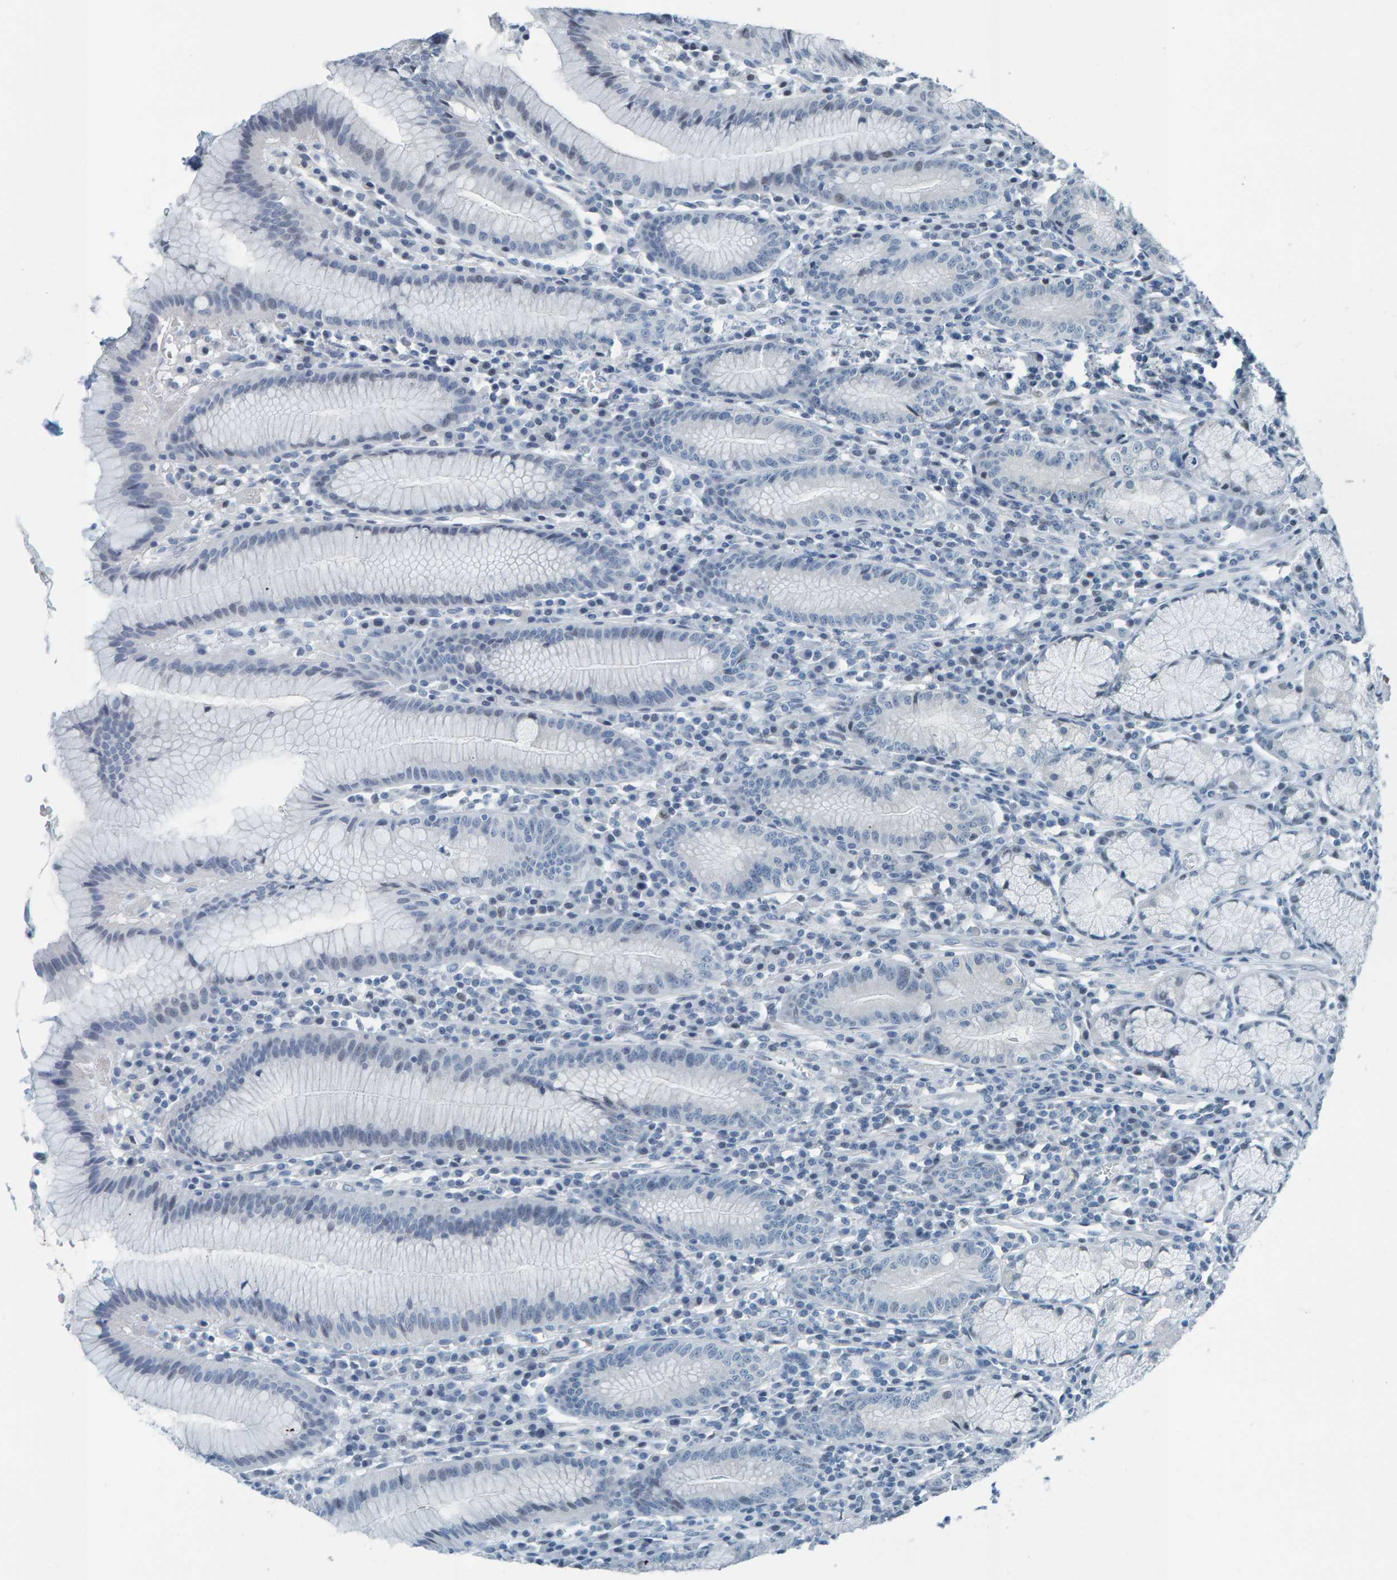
{"staining": {"intensity": "weak", "quantity": "<25%", "location": "nuclear"}, "tissue": "stomach", "cell_type": "Glandular cells", "image_type": "normal", "snomed": [{"axis": "morphology", "description": "Normal tissue, NOS"}, {"axis": "topography", "description": "Stomach"}], "caption": "Glandular cells show no significant protein expression in unremarkable stomach. (DAB (3,3'-diaminobenzidine) immunohistochemistry with hematoxylin counter stain).", "gene": "CNP", "patient": {"sex": "male", "age": 55}}